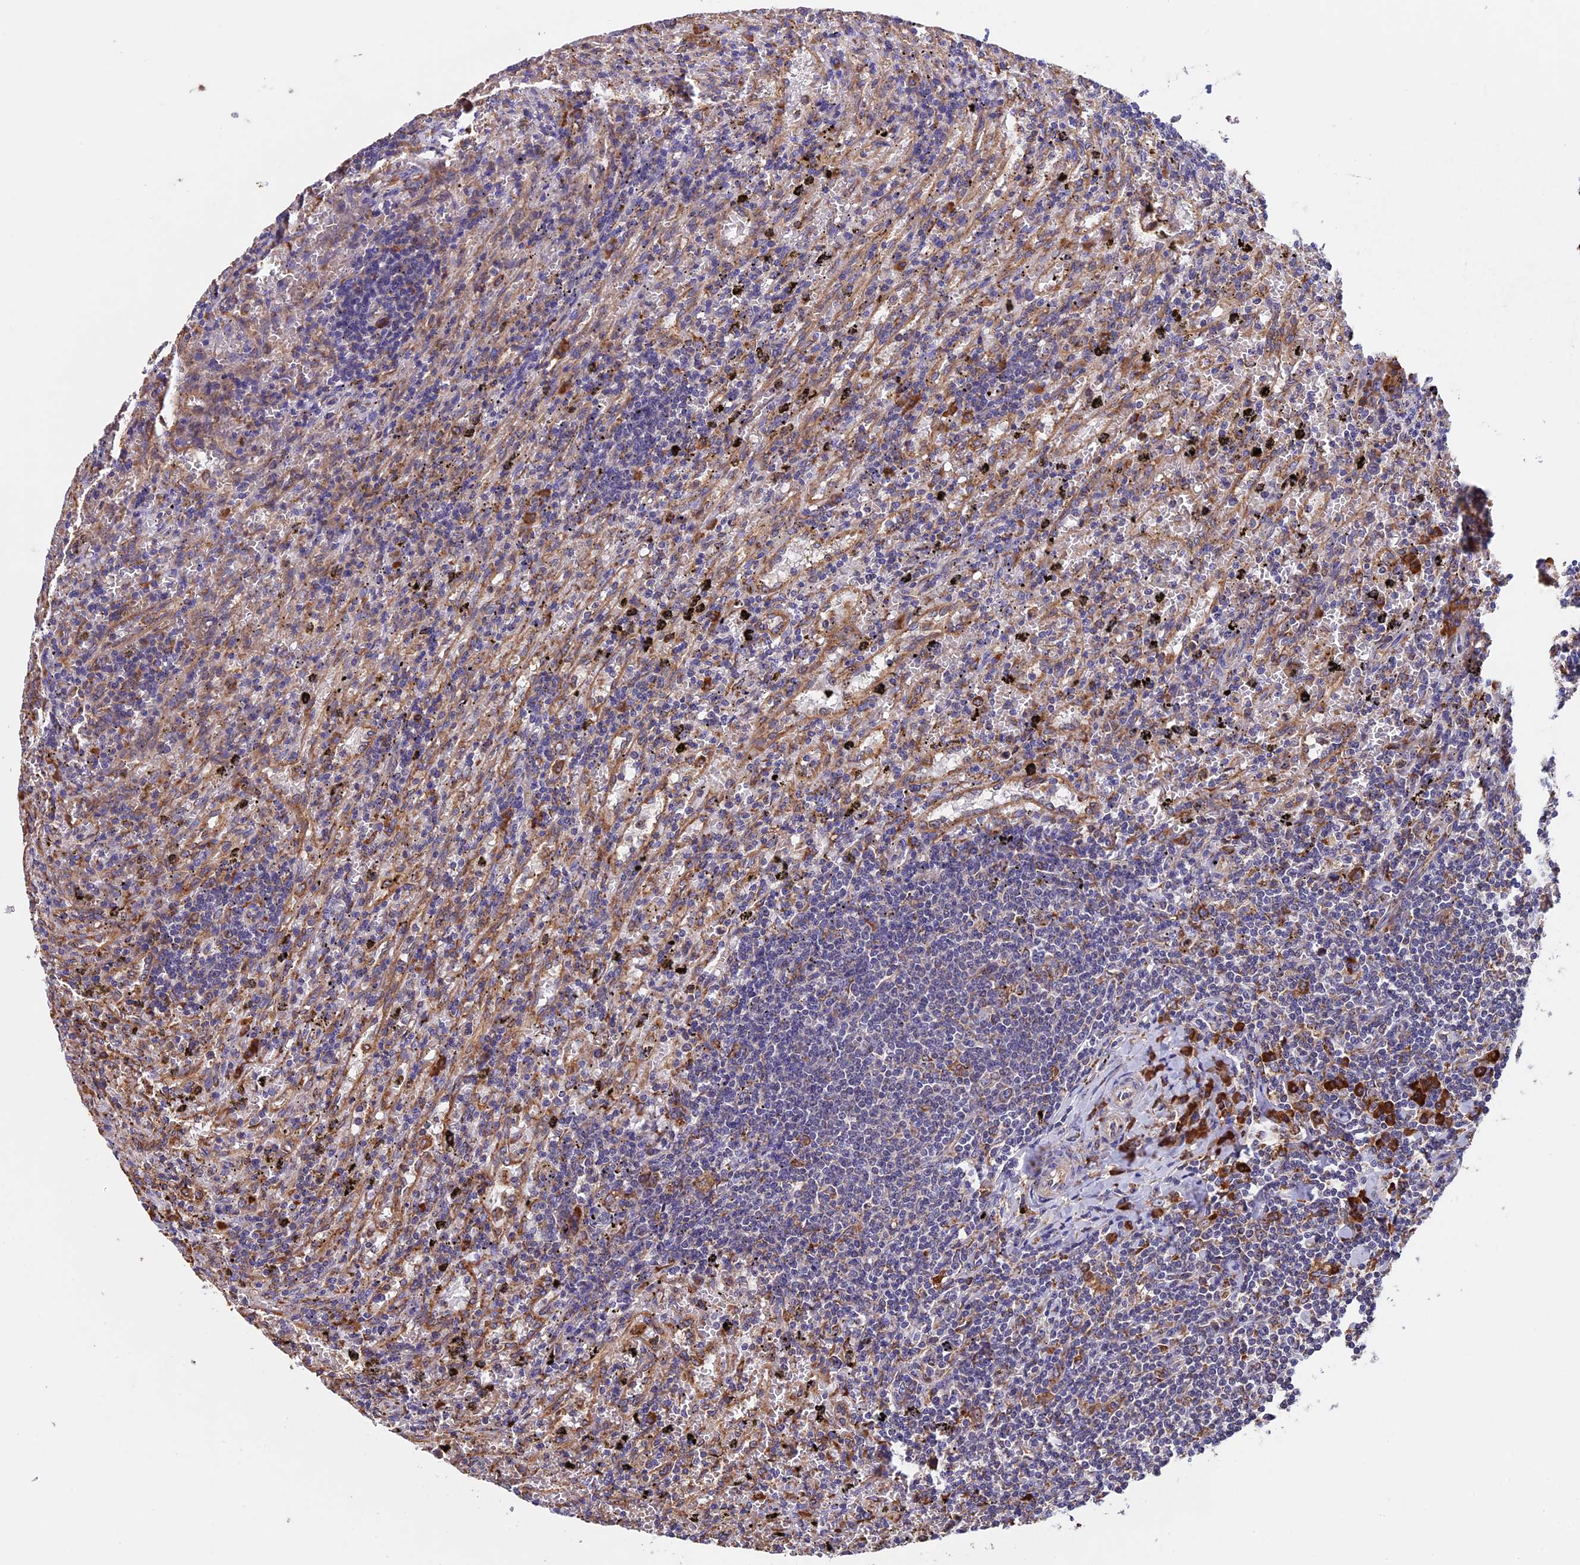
{"staining": {"intensity": "negative", "quantity": "none", "location": "none"}, "tissue": "lymphoma", "cell_type": "Tumor cells", "image_type": "cancer", "snomed": [{"axis": "morphology", "description": "Malignant lymphoma, non-Hodgkin's type, Low grade"}, {"axis": "topography", "description": "Spleen"}], "caption": "This is an IHC photomicrograph of lymphoma. There is no positivity in tumor cells.", "gene": "BTBD3", "patient": {"sex": "male", "age": 76}}